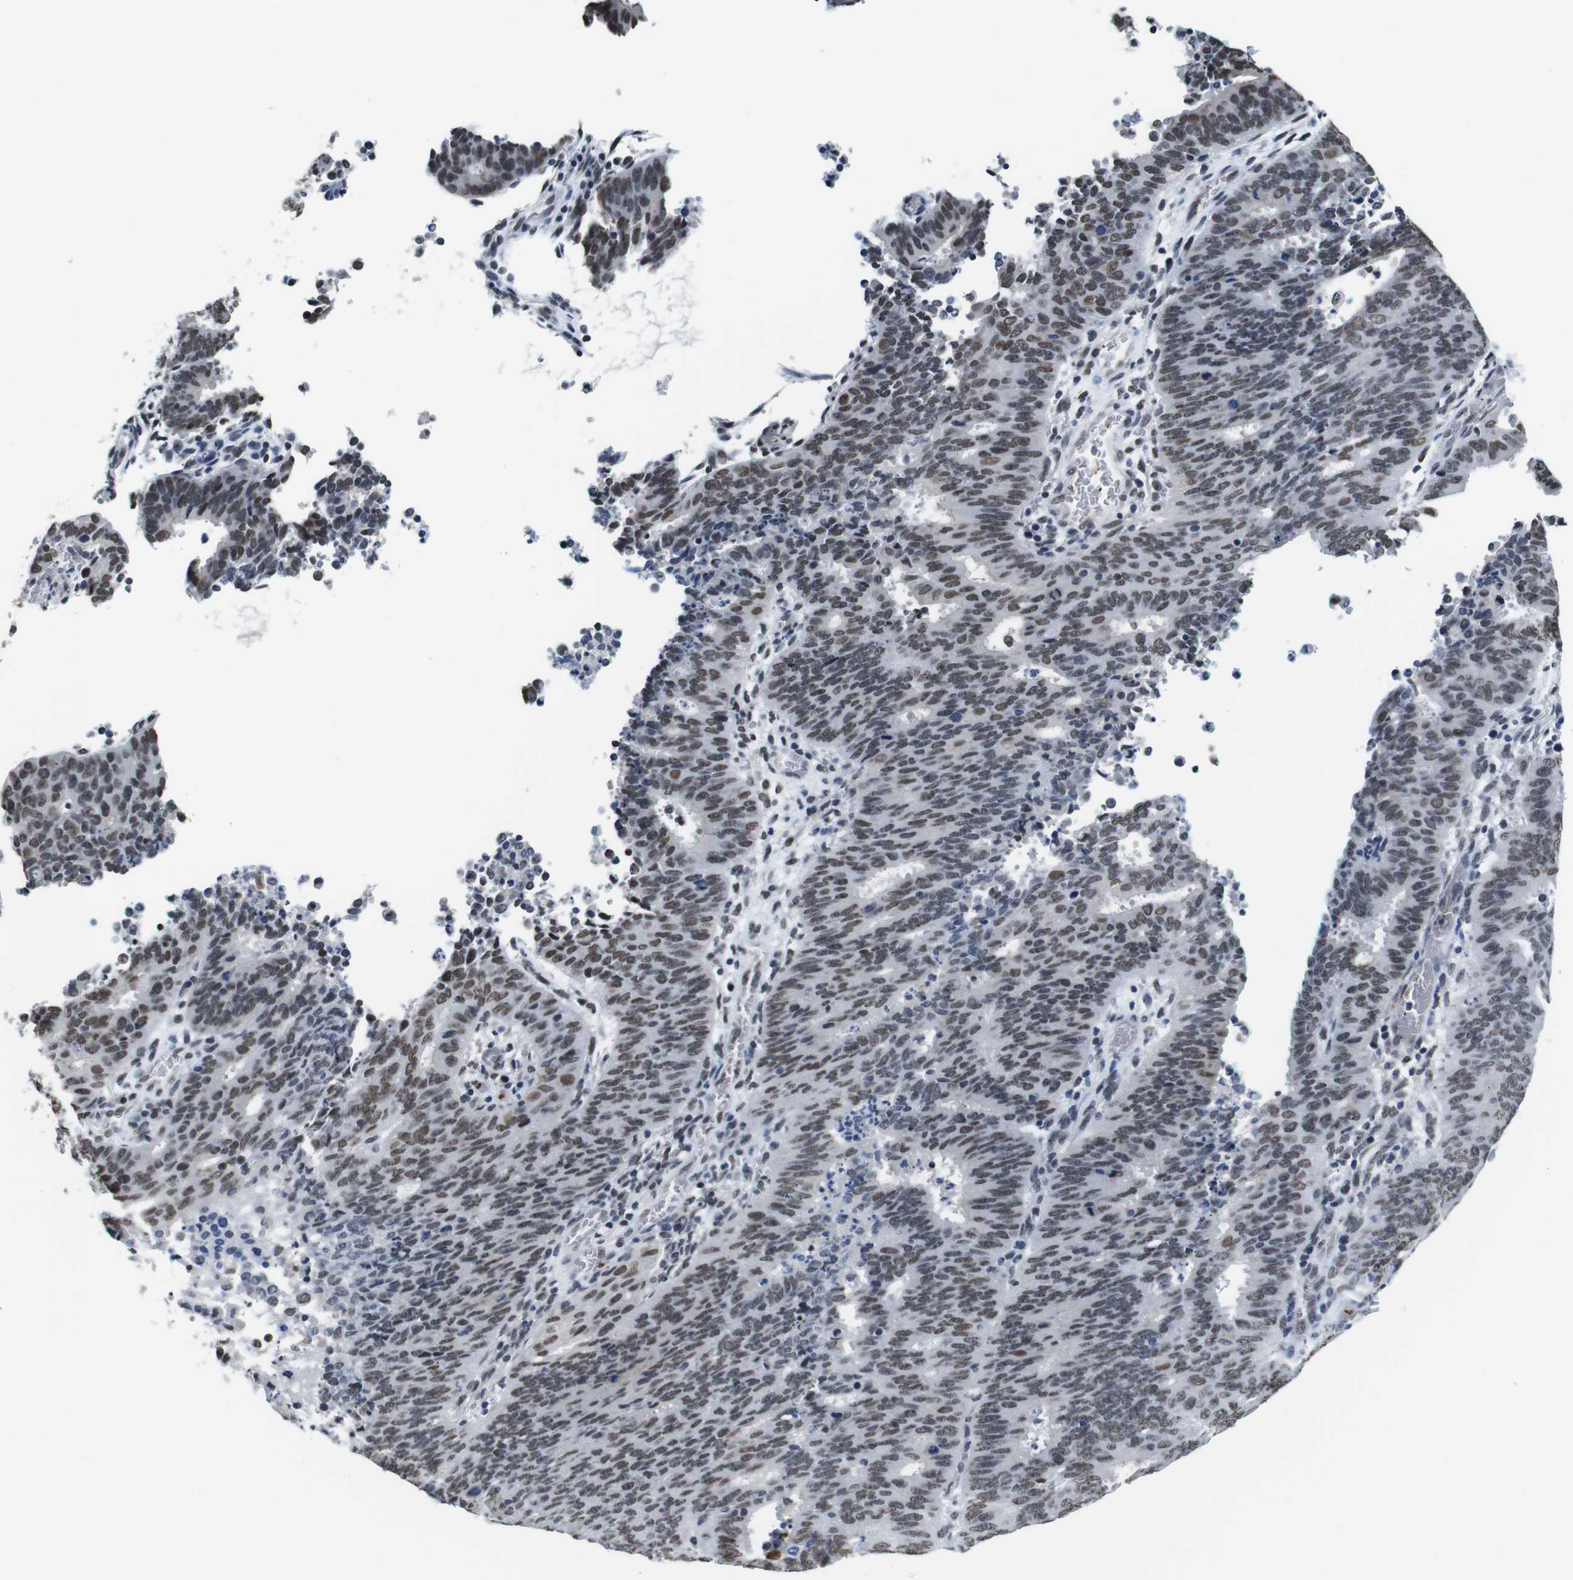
{"staining": {"intensity": "moderate", "quantity": "25%-75%", "location": "nuclear"}, "tissue": "cervical cancer", "cell_type": "Tumor cells", "image_type": "cancer", "snomed": [{"axis": "morphology", "description": "Adenocarcinoma, NOS"}, {"axis": "topography", "description": "Cervix"}], "caption": "Tumor cells demonstrate medium levels of moderate nuclear expression in about 25%-75% of cells in human cervical cancer (adenocarcinoma).", "gene": "ILDR2", "patient": {"sex": "female", "age": 44}}